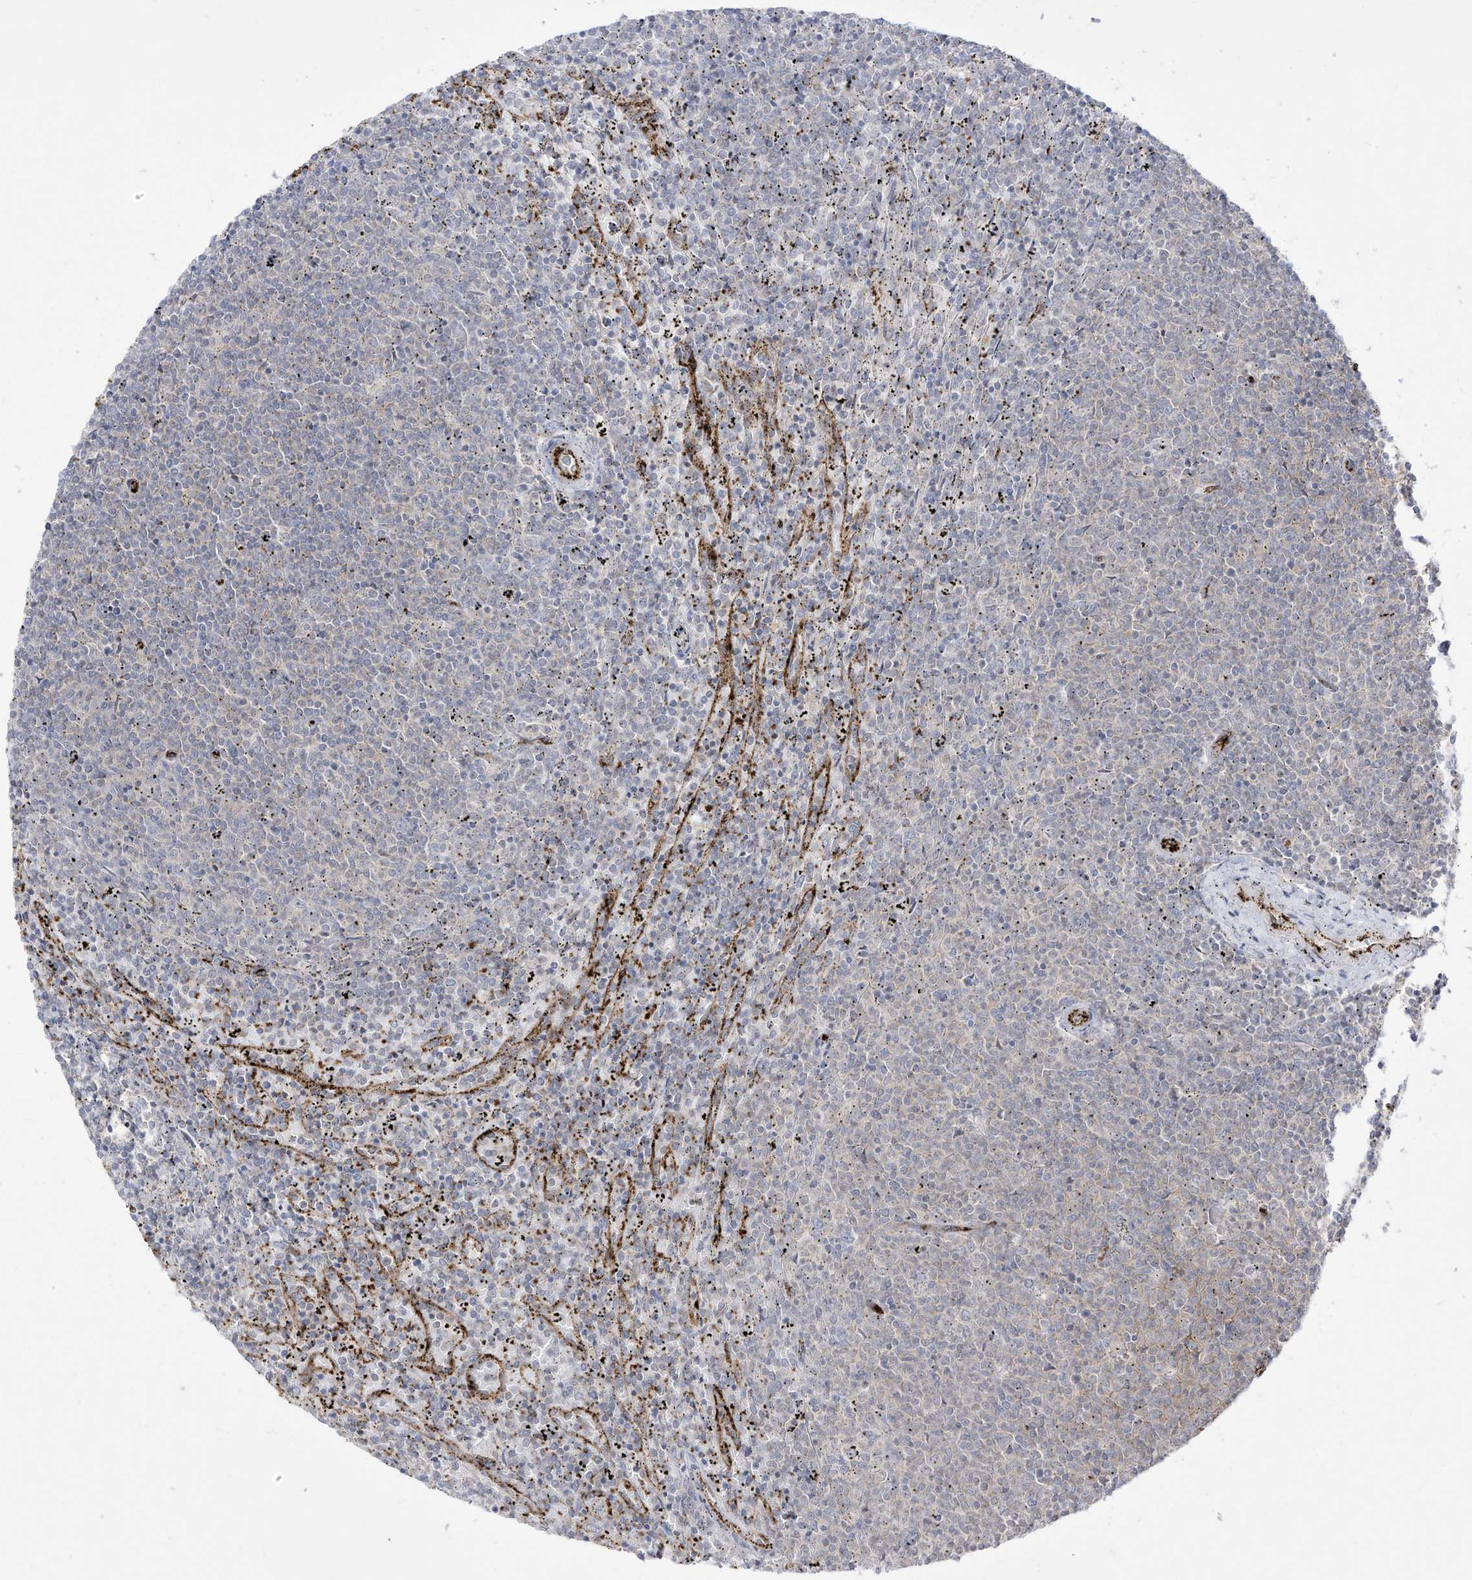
{"staining": {"intensity": "negative", "quantity": "none", "location": "none"}, "tissue": "lymphoma", "cell_type": "Tumor cells", "image_type": "cancer", "snomed": [{"axis": "morphology", "description": "Malignant lymphoma, non-Hodgkin's type, Low grade"}, {"axis": "topography", "description": "Spleen"}], "caption": "Protein analysis of lymphoma exhibits no significant expression in tumor cells.", "gene": "ZGRF1", "patient": {"sex": "female", "age": 50}}